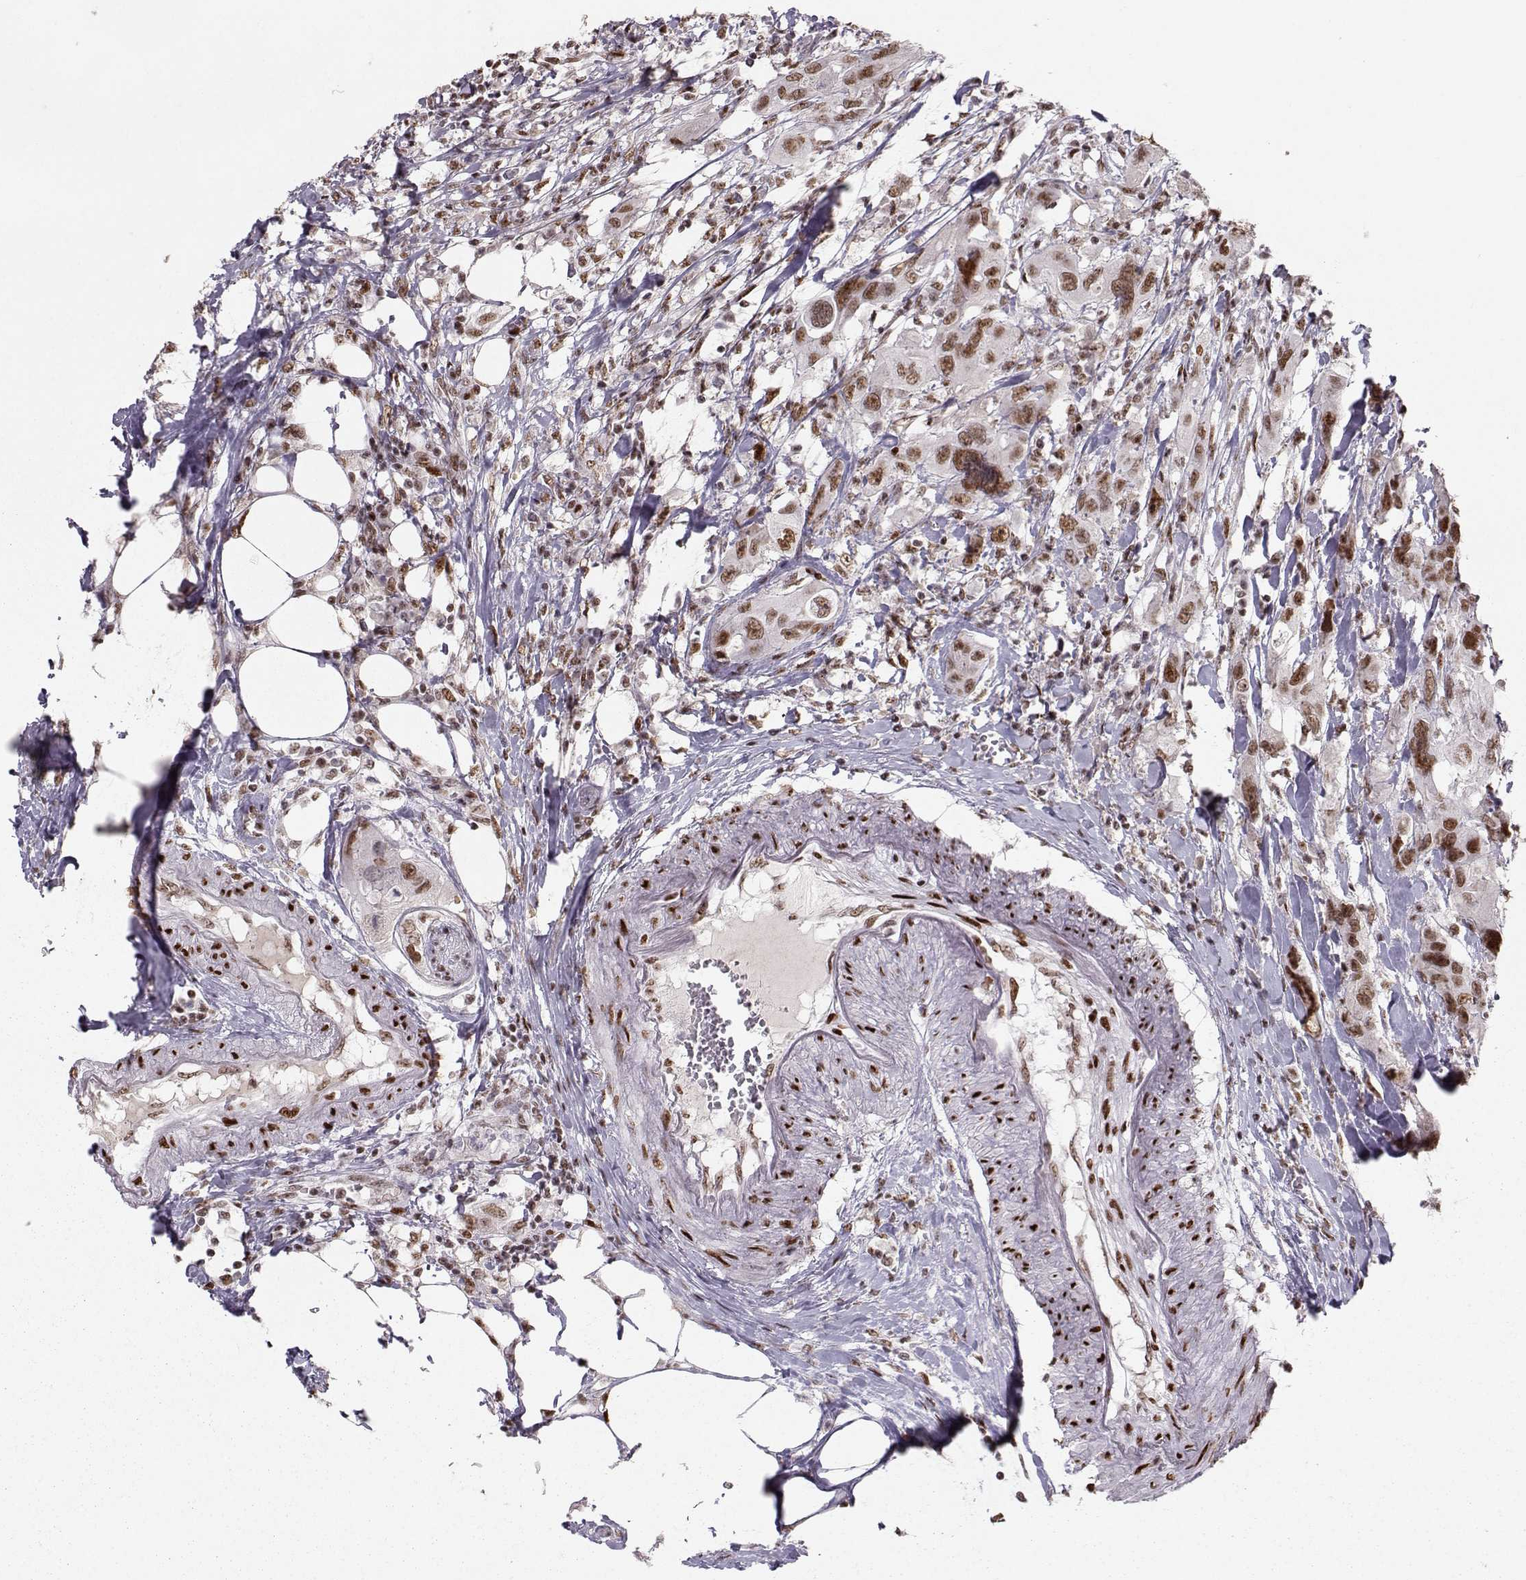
{"staining": {"intensity": "moderate", "quantity": ">75%", "location": "nuclear"}, "tissue": "urothelial cancer", "cell_type": "Tumor cells", "image_type": "cancer", "snomed": [{"axis": "morphology", "description": "Urothelial carcinoma, NOS"}, {"axis": "morphology", "description": "Urothelial carcinoma, High grade"}, {"axis": "topography", "description": "Urinary bladder"}], "caption": "A photomicrograph of high-grade urothelial carcinoma stained for a protein reveals moderate nuclear brown staining in tumor cells. (DAB (3,3'-diaminobenzidine) IHC with brightfield microscopy, high magnification).", "gene": "SNAPC2", "patient": {"sex": "male", "age": 63}}